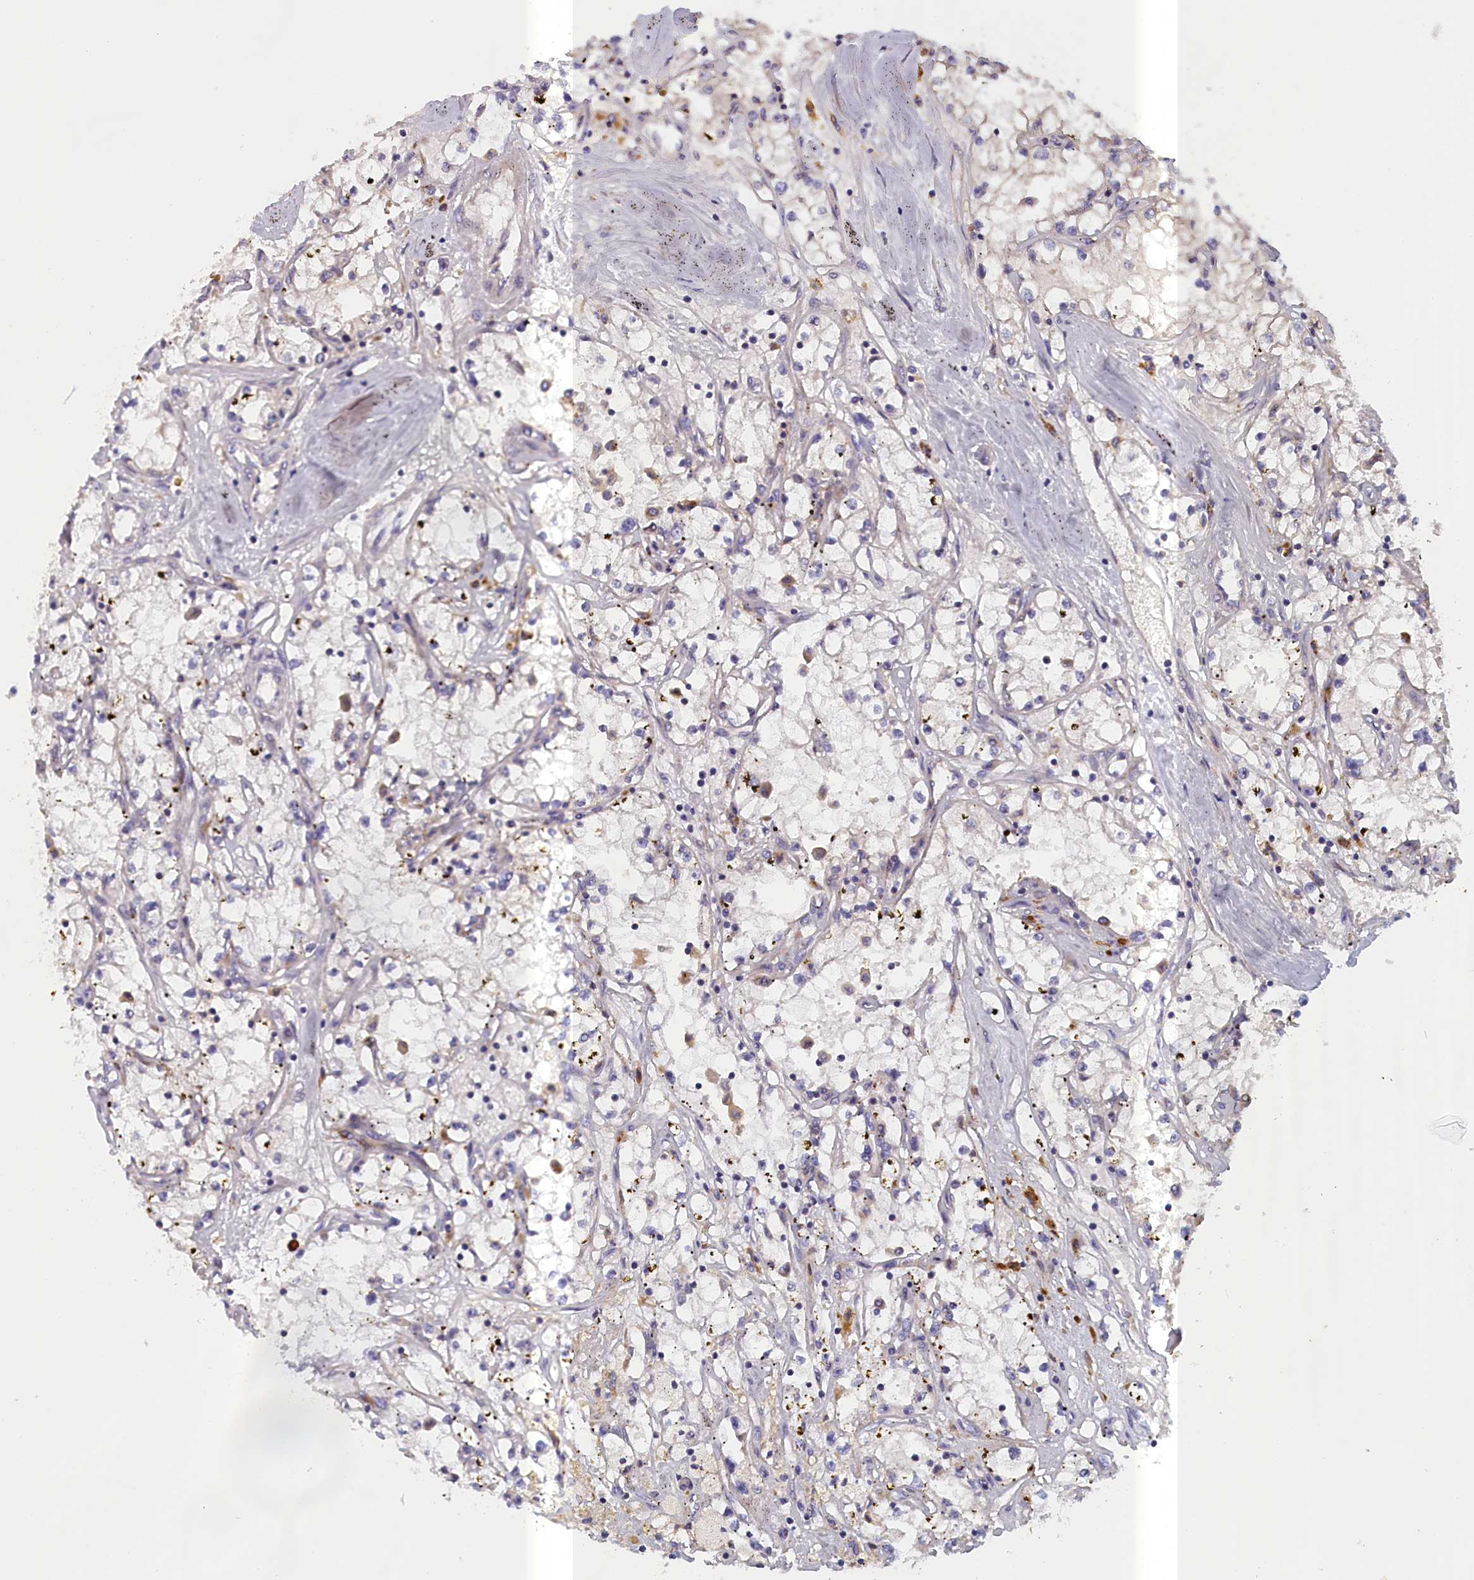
{"staining": {"intensity": "negative", "quantity": "none", "location": "none"}, "tissue": "renal cancer", "cell_type": "Tumor cells", "image_type": "cancer", "snomed": [{"axis": "morphology", "description": "Adenocarcinoma, NOS"}, {"axis": "topography", "description": "Kidney"}], "caption": "The histopathology image shows no significant expression in tumor cells of adenocarcinoma (renal).", "gene": "IGFALS", "patient": {"sex": "male", "age": 56}}